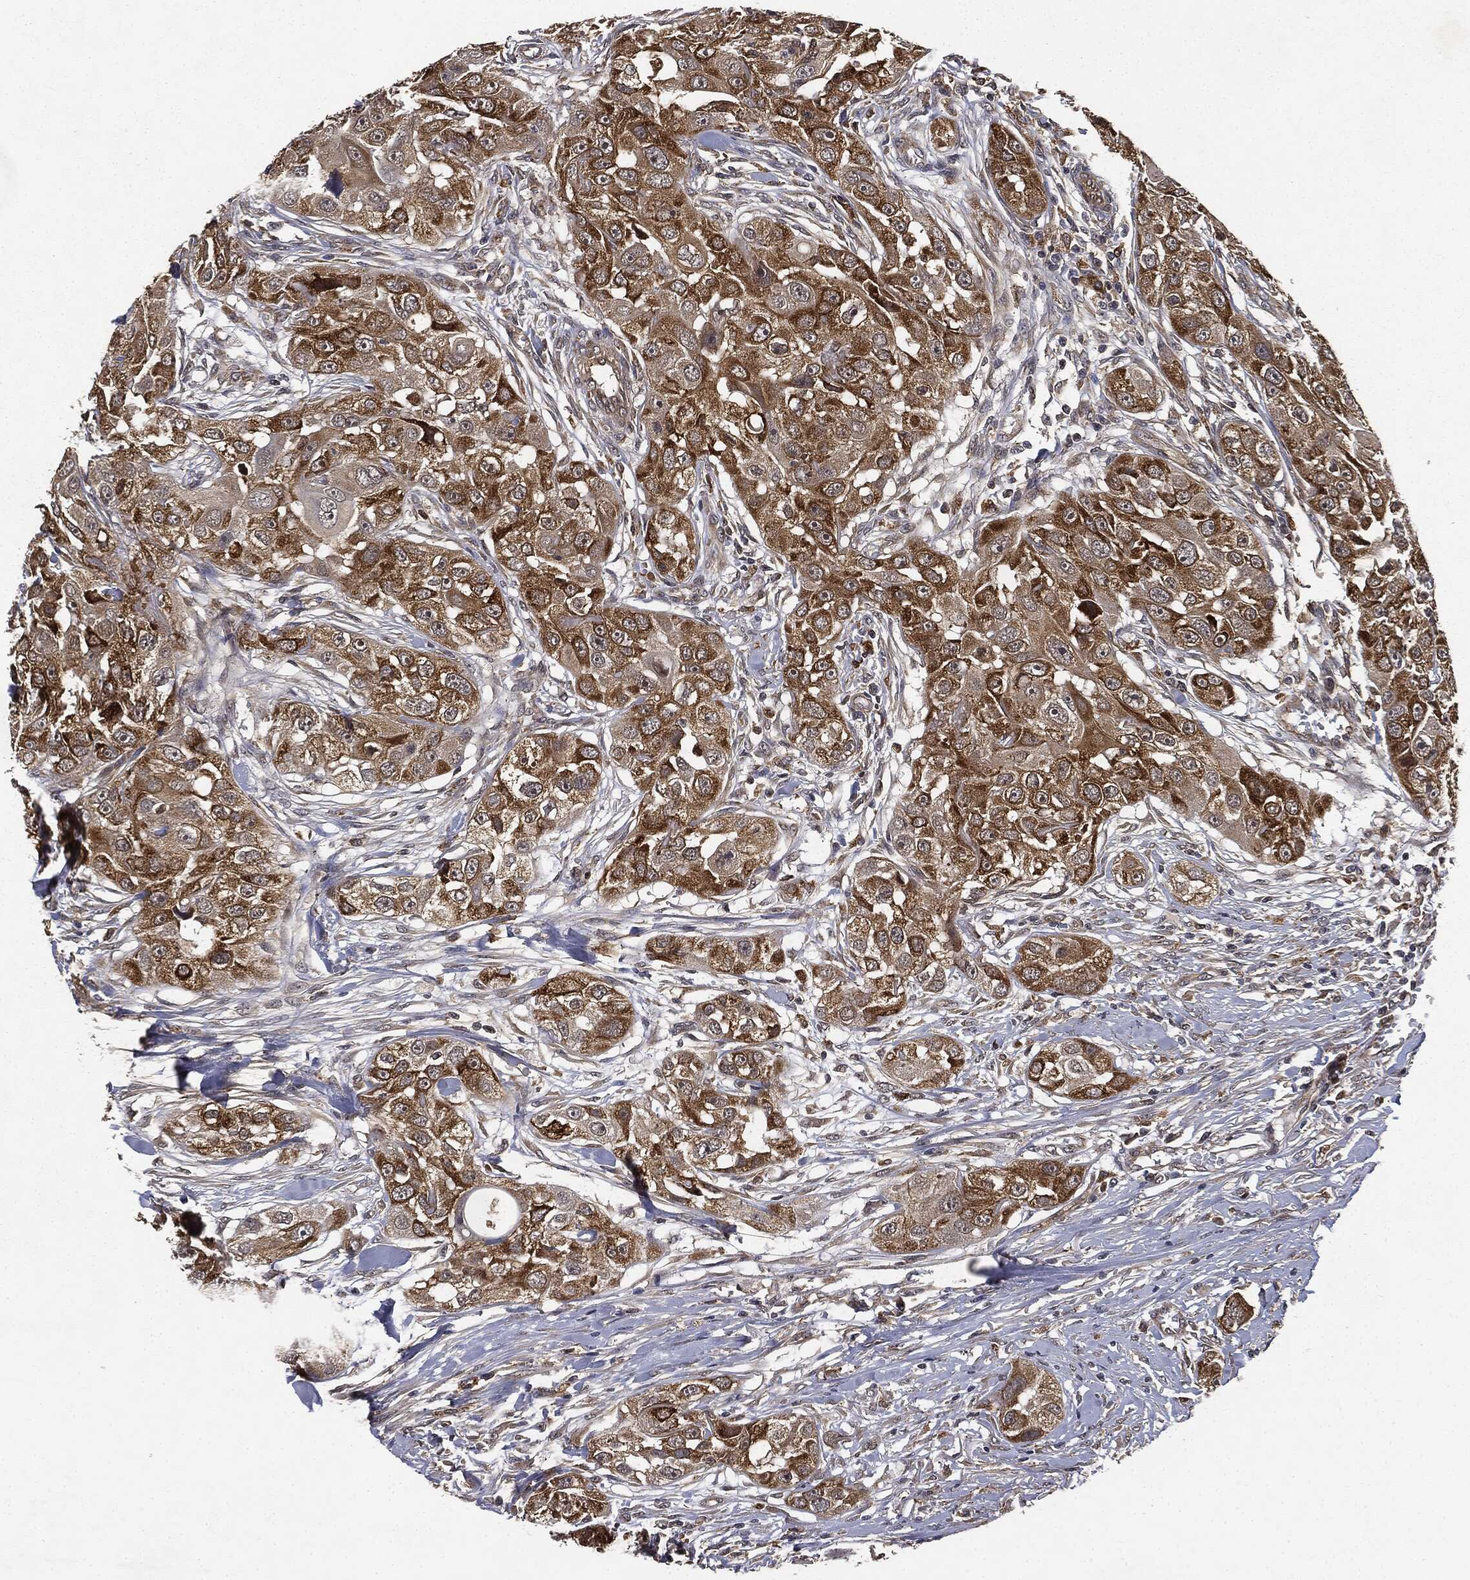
{"staining": {"intensity": "strong", "quantity": ">75%", "location": "cytoplasmic/membranous"}, "tissue": "head and neck cancer", "cell_type": "Tumor cells", "image_type": "cancer", "snomed": [{"axis": "morphology", "description": "Squamous cell carcinoma, NOS"}, {"axis": "topography", "description": "Head-Neck"}], "caption": "Immunohistochemistry (IHC) of human squamous cell carcinoma (head and neck) shows high levels of strong cytoplasmic/membranous expression in approximately >75% of tumor cells.", "gene": "MIER2", "patient": {"sex": "male", "age": 51}}